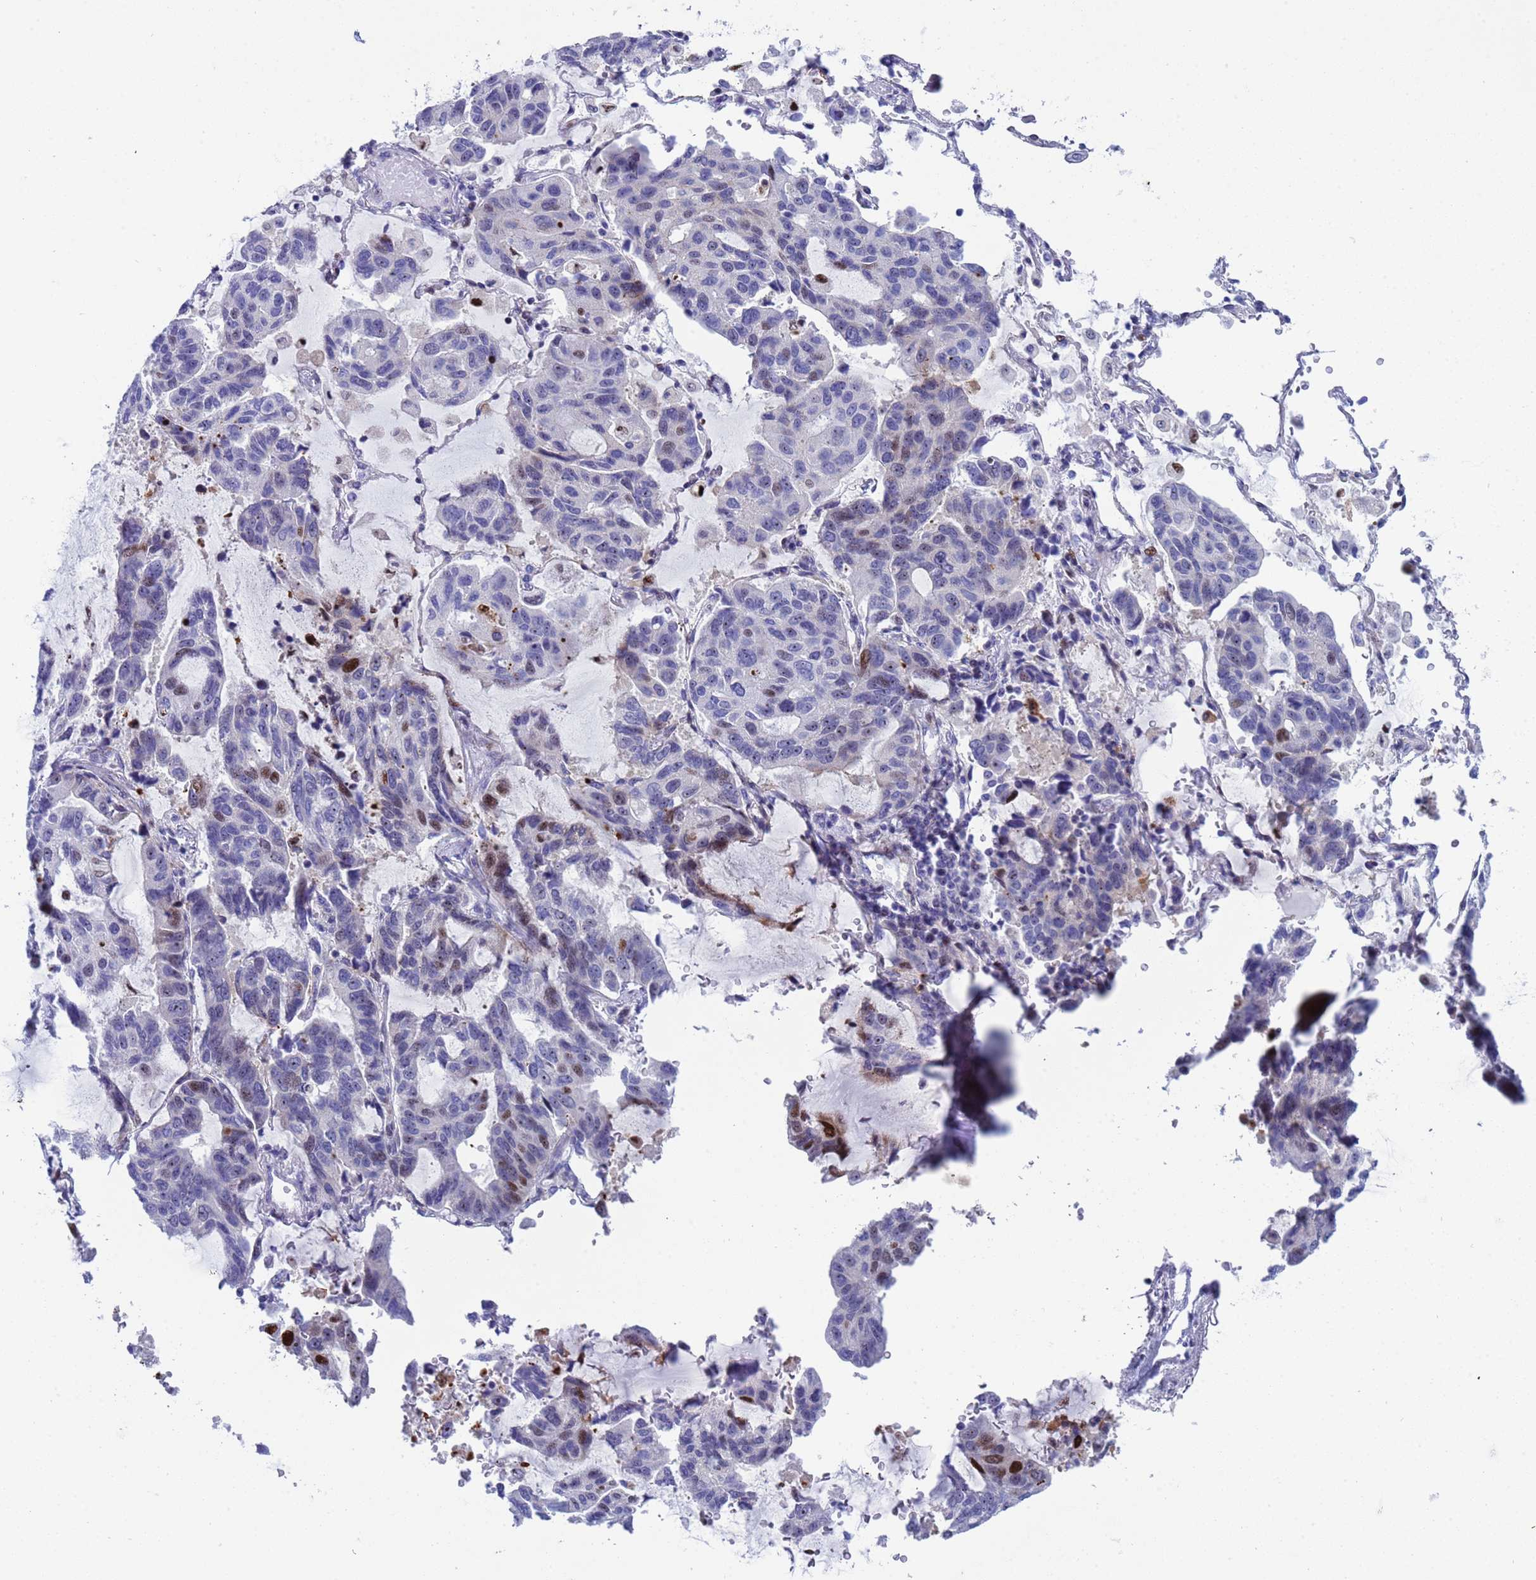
{"staining": {"intensity": "strong", "quantity": "<25%", "location": "nuclear"}, "tissue": "lung cancer", "cell_type": "Tumor cells", "image_type": "cancer", "snomed": [{"axis": "morphology", "description": "Adenocarcinoma, NOS"}, {"axis": "topography", "description": "Lung"}], "caption": "Immunohistochemical staining of human lung cancer (adenocarcinoma) reveals medium levels of strong nuclear staining in about <25% of tumor cells.", "gene": "POP5", "patient": {"sex": "male", "age": 64}}